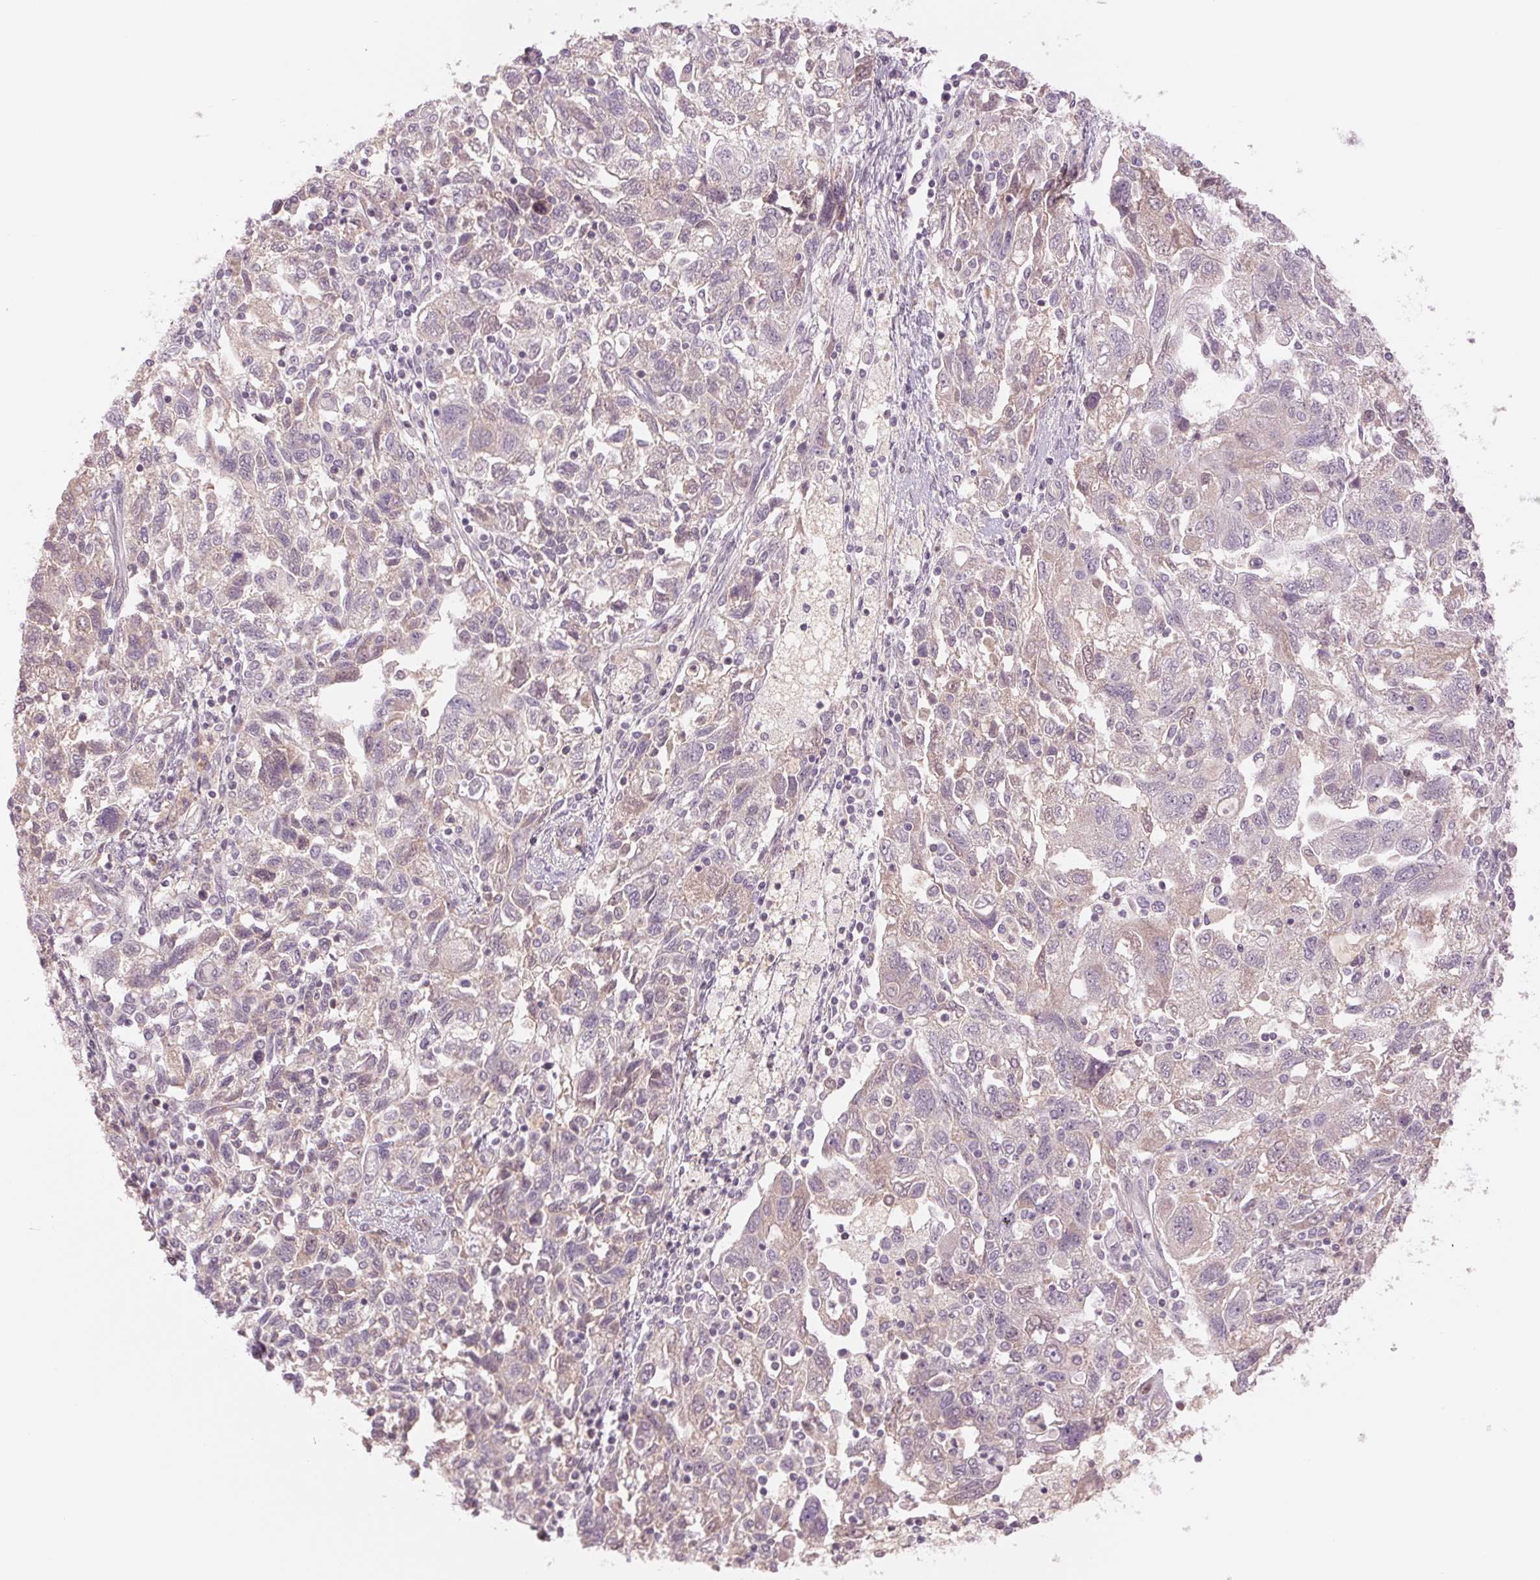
{"staining": {"intensity": "weak", "quantity": "<25%", "location": "cytoplasmic/membranous"}, "tissue": "ovarian cancer", "cell_type": "Tumor cells", "image_type": "cancer", "snomed": [{"axis": "morphology", "description": "Carcinoma, NOS"}, {"axis": "morphology", "description": "Cystadenocarcinoma, serous, NOS"}, {"axis": "topography", "description": "Ovary"}], "caption": "Human ovarian cancer (carcinoma) stained for a protein using IHC shows no expression in tumor cells.", "gene": "PPIA", "patient": {"sex": "female", "age": 69}}